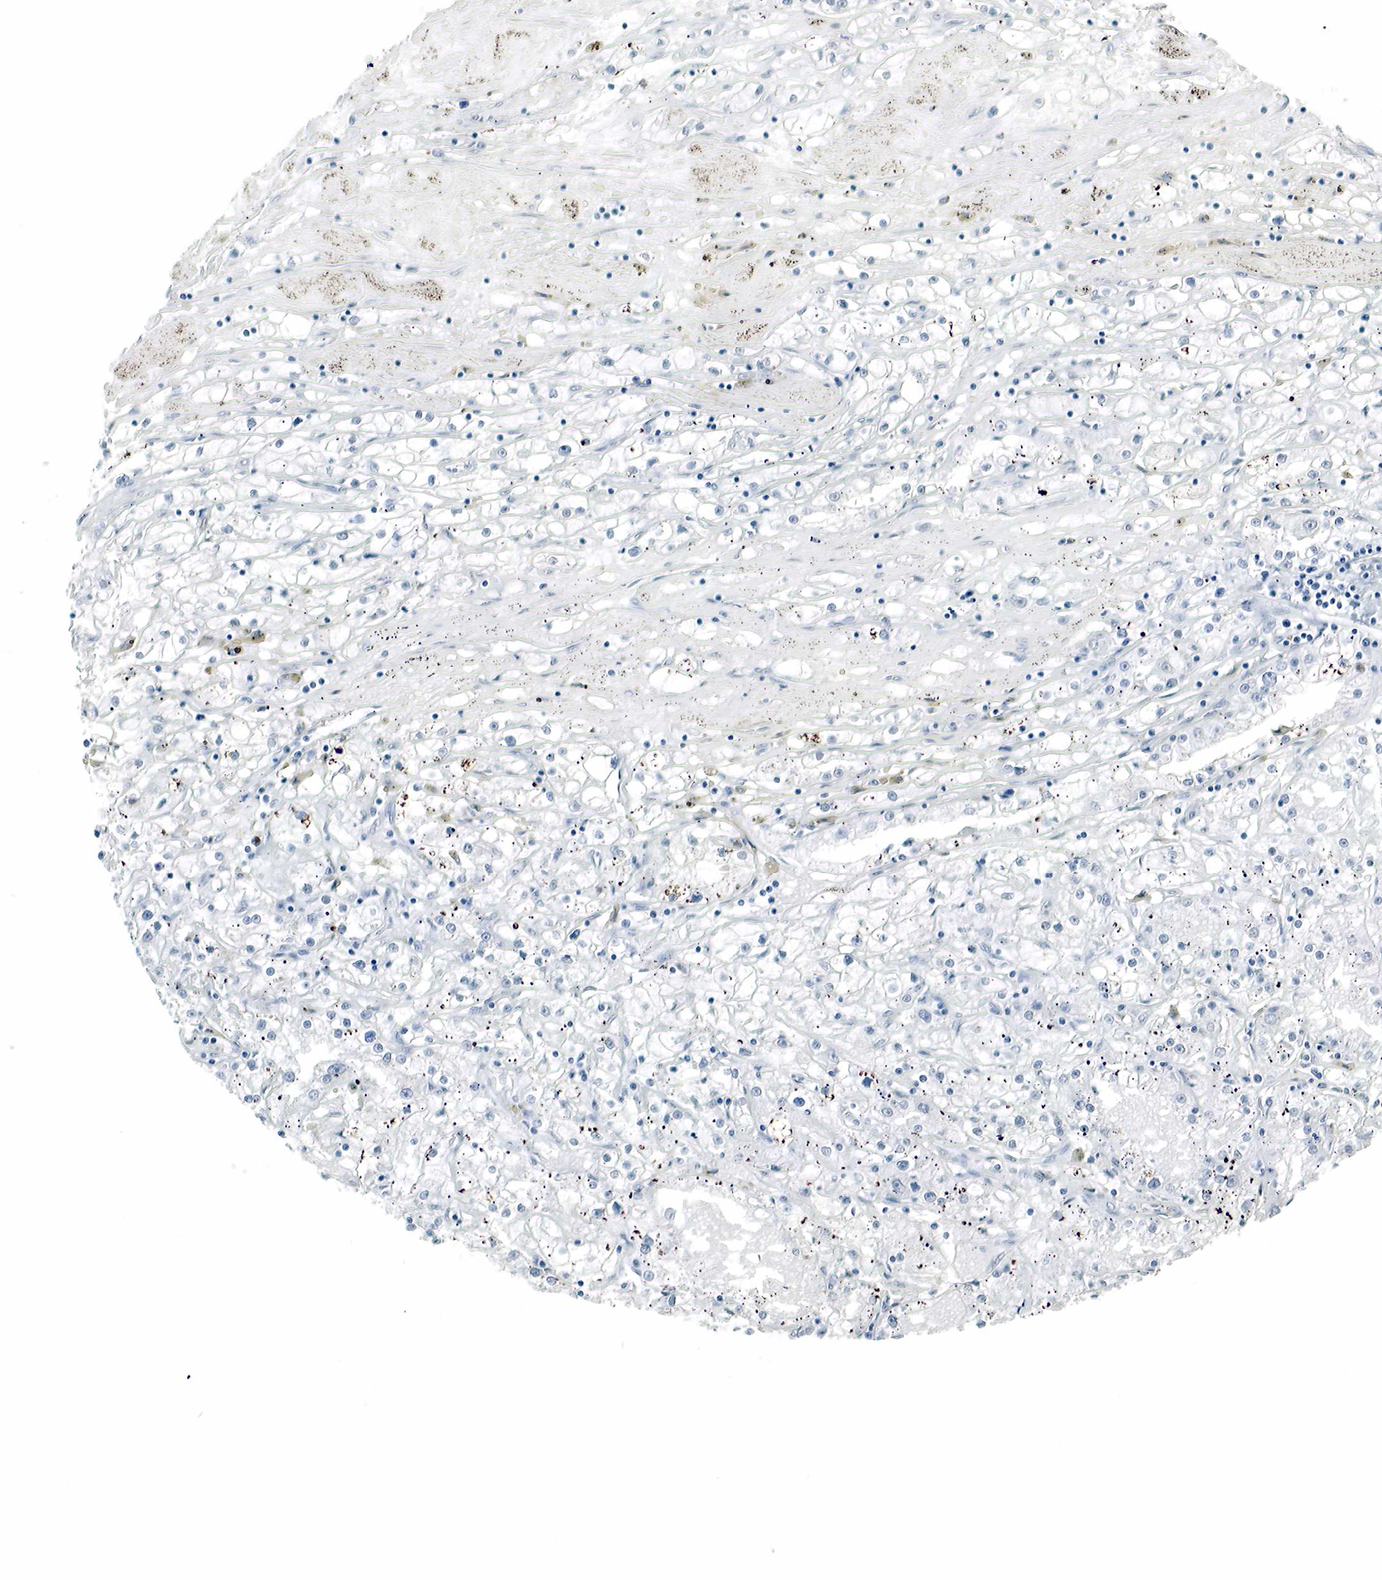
{"staining": {"intensity": "negative", "quantity": "none", "location": "none"}, "tissue": "renal cancer", "cell_type": "Tumor cells", "image_type": "cancer", "snomed": [{"axis": "morphology", "description": "Adenocarcinoma, NOS"}, {"axis": "topography", "description": "Kidney"}], "caption": "A high-resolution image shows IHC staining of renal adenocarcinoma, which demonstrates no significant positivity in tumor cells.", "gene": "GAST", "patient": {"sex": "male", "age": 56}}